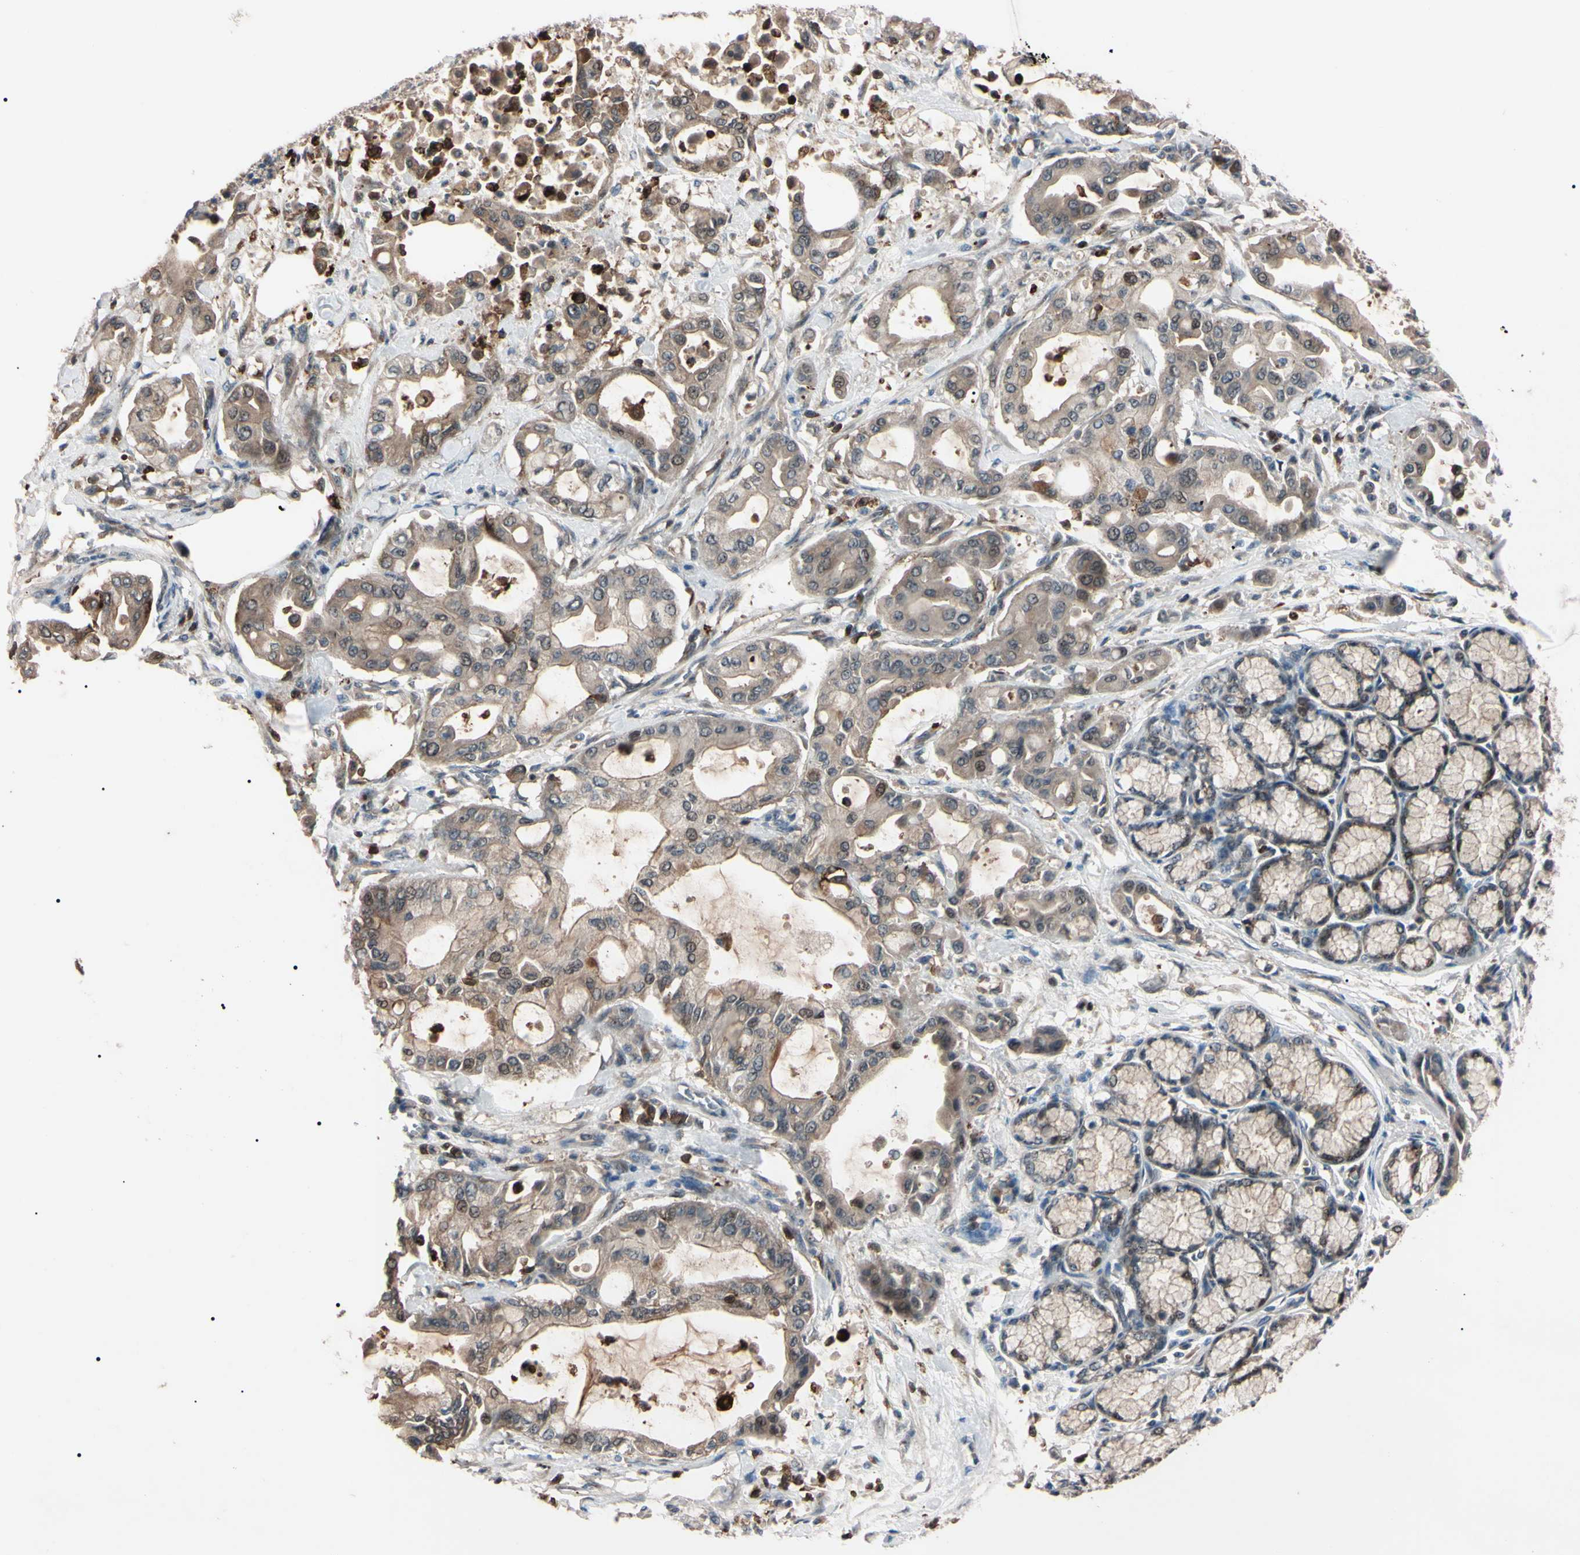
{"staining": {"intensity": "strong", "quantity": "<25%", "location": "cytoplasmic/membranous,nuclear"}, "tissue": "pancreatic cancer", "cell_type": "Tumor cells", "image_type": "cancer", "snomed": [{"axis": "morphology", "description": "Adenocarcinoma, NOS"}, {"axis": "morphology", "description": "Adenocarcinoma, metastatic, NOS"}, {"axis": "topography", "description": "Lymph node"}, {"axis": "topography", "description": "Pancreas"}, {"axis": "topography", "description": "Duodenum"}], "caption": "A brown stain shows strong cytoplasmic/membranous and nuclear positivity of a protein in human pancreatic metastatic adenocarcinoma tumor cells.", "gene": "TRAF5", "patient": {"sex": "female", "age": 64}}